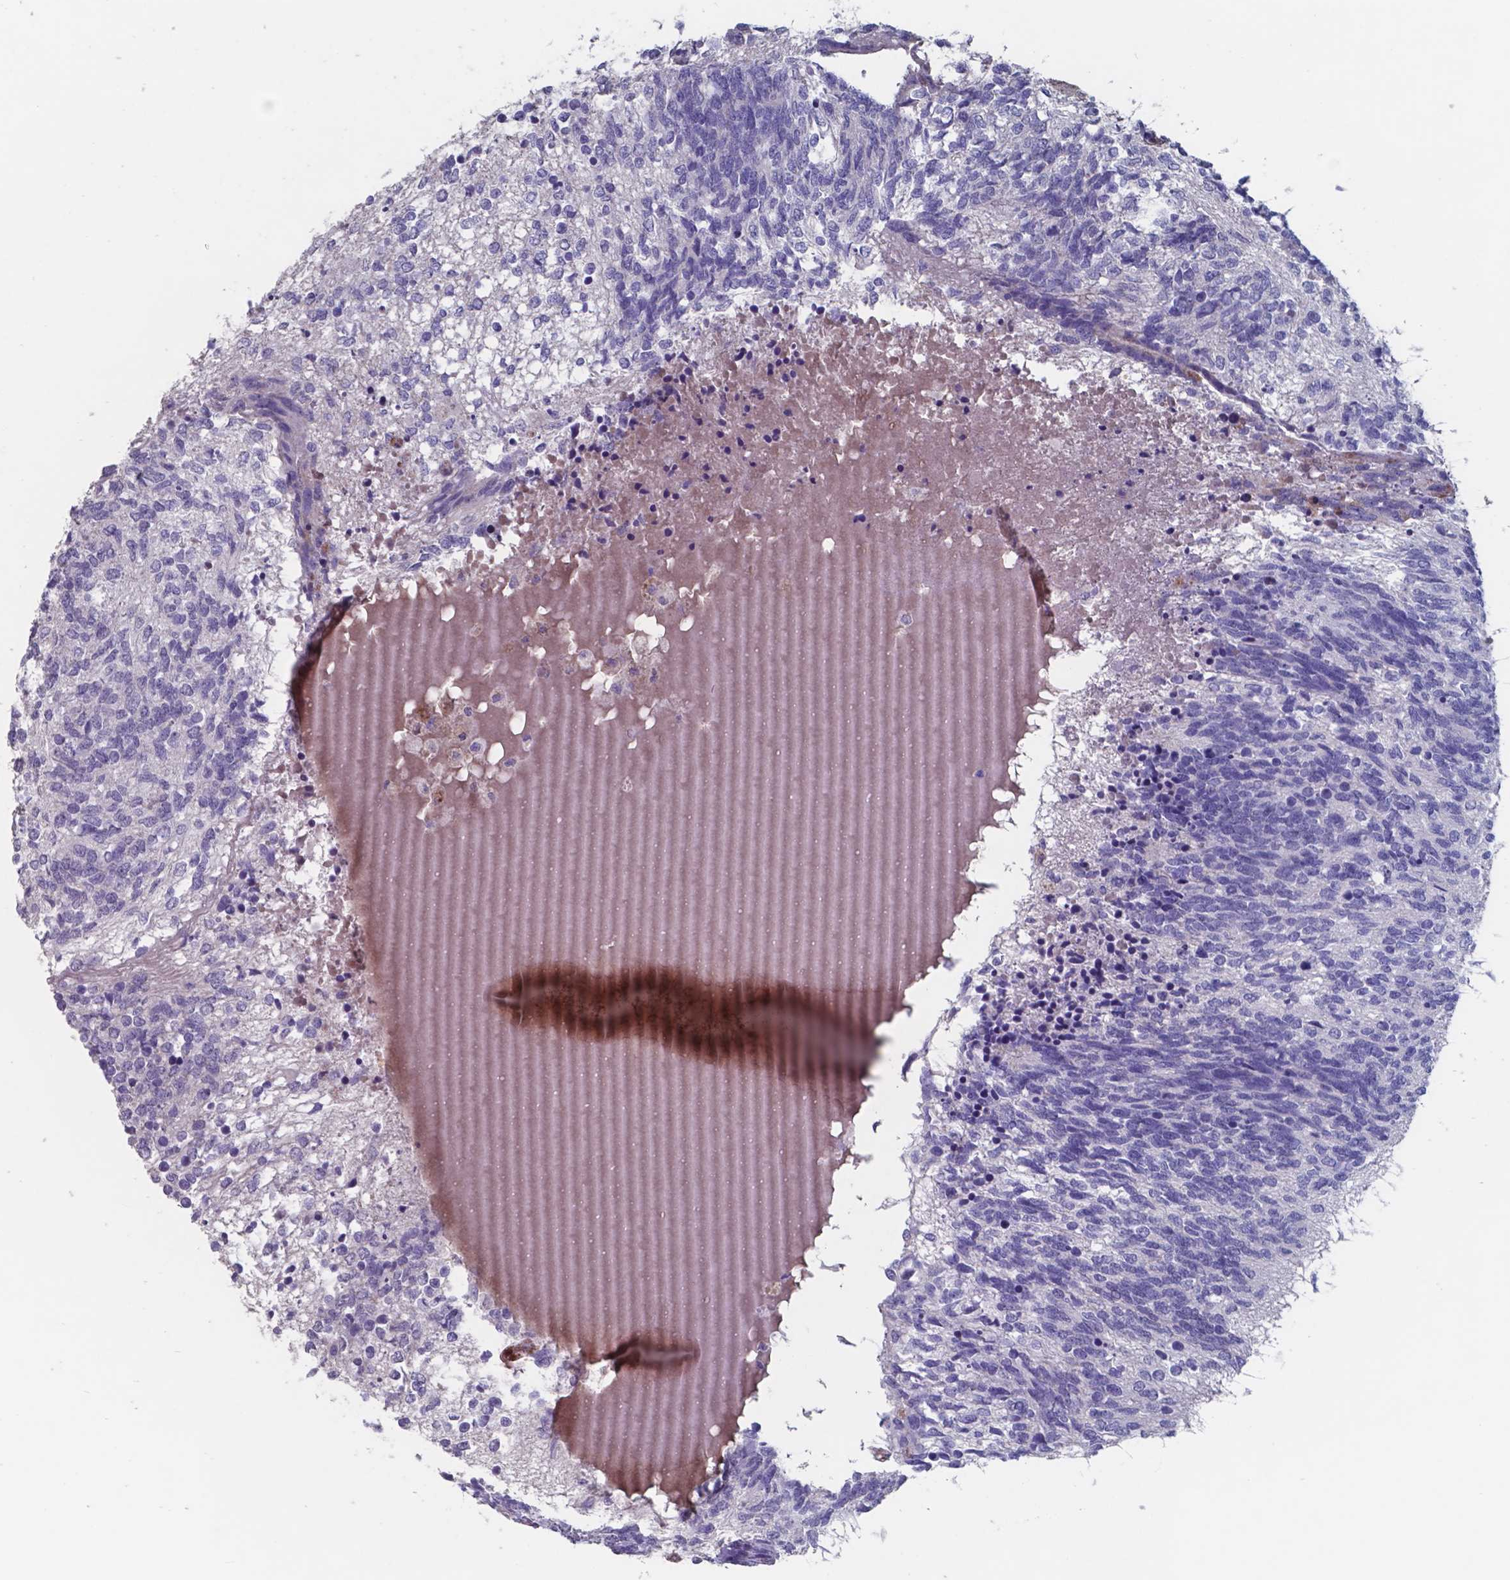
{"staining": {"intensity": "negative", "quantity": "none", "location": "none"}, "tissue": "testis cancer", "cell_type": "Tumor cells", "image_type": "cancer", "snomed": [{"axis": "morphology", "description": "Seminoma, NOS"}, {"axis": "morphology", "description": "Carcinoma, Embryonal, NOS"}, {"axis": "topography", "description": "Testis"}], "caption": "This photomicrograph is of testis cancer (seminoma) stained with IHC to label a protein in brown with the nuclei are counter-stained blue. There is no expression in tumor cells.", "gene": "TTR", "patient": {"sex": "male", "age": 41}}